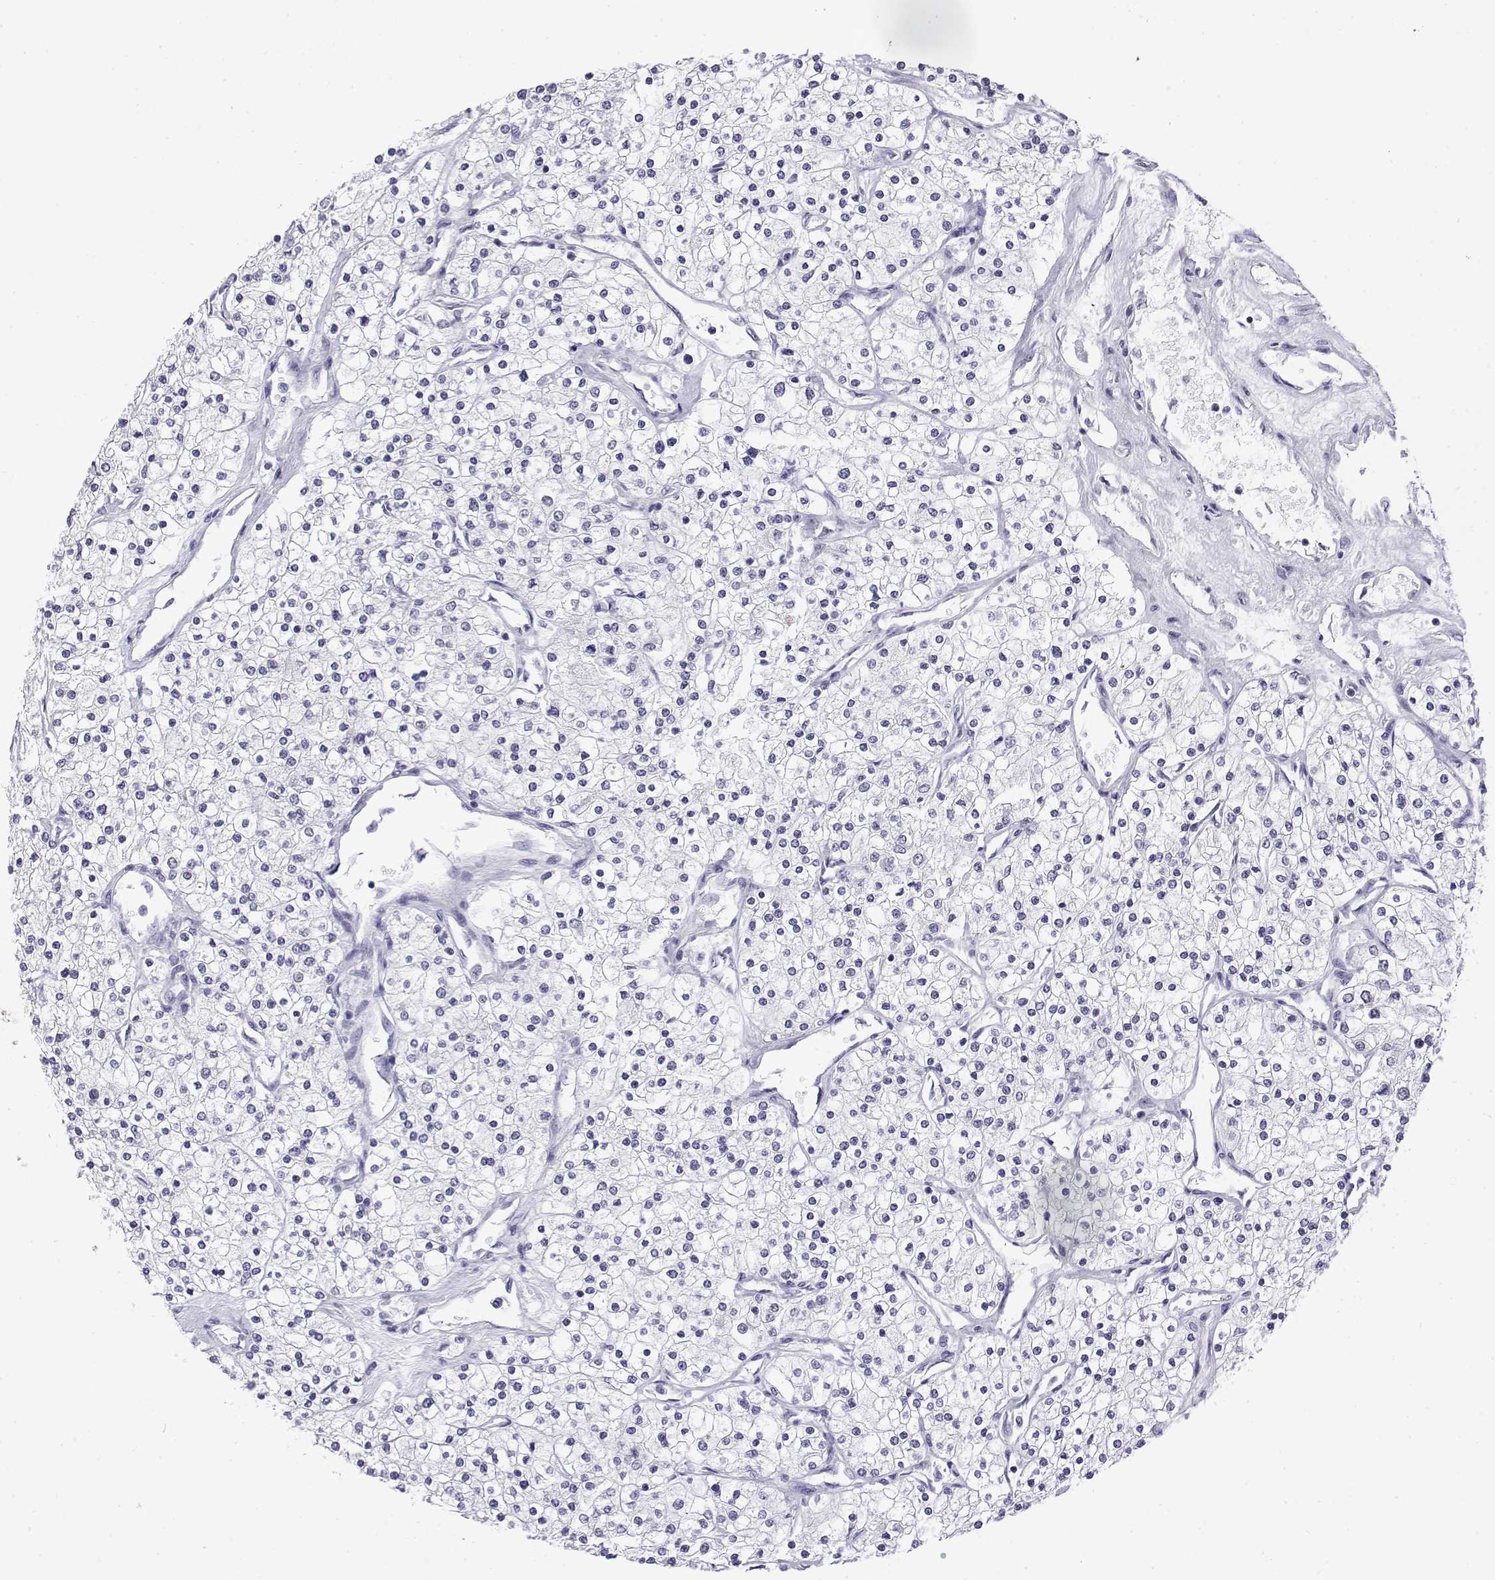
{"staining": {"intensity": "negative", "quantity": "none", "location": "none"}, "tissue": "renal cancer", "cell_type": "Tumor cells", "image_type": "cancer", "snomed": [{"axis": "morphology", "description": "Adenocarcinoma, NOS"}, {"axis": "topography", "description": "Kidney"}], "caption": "Immunohistochemistry (IHC) of adenocarcinoma (renal) exhibits no staining in tumor cells.", "gene": "POLDIP3", "patient": {"sex": "male", "age": 80}}